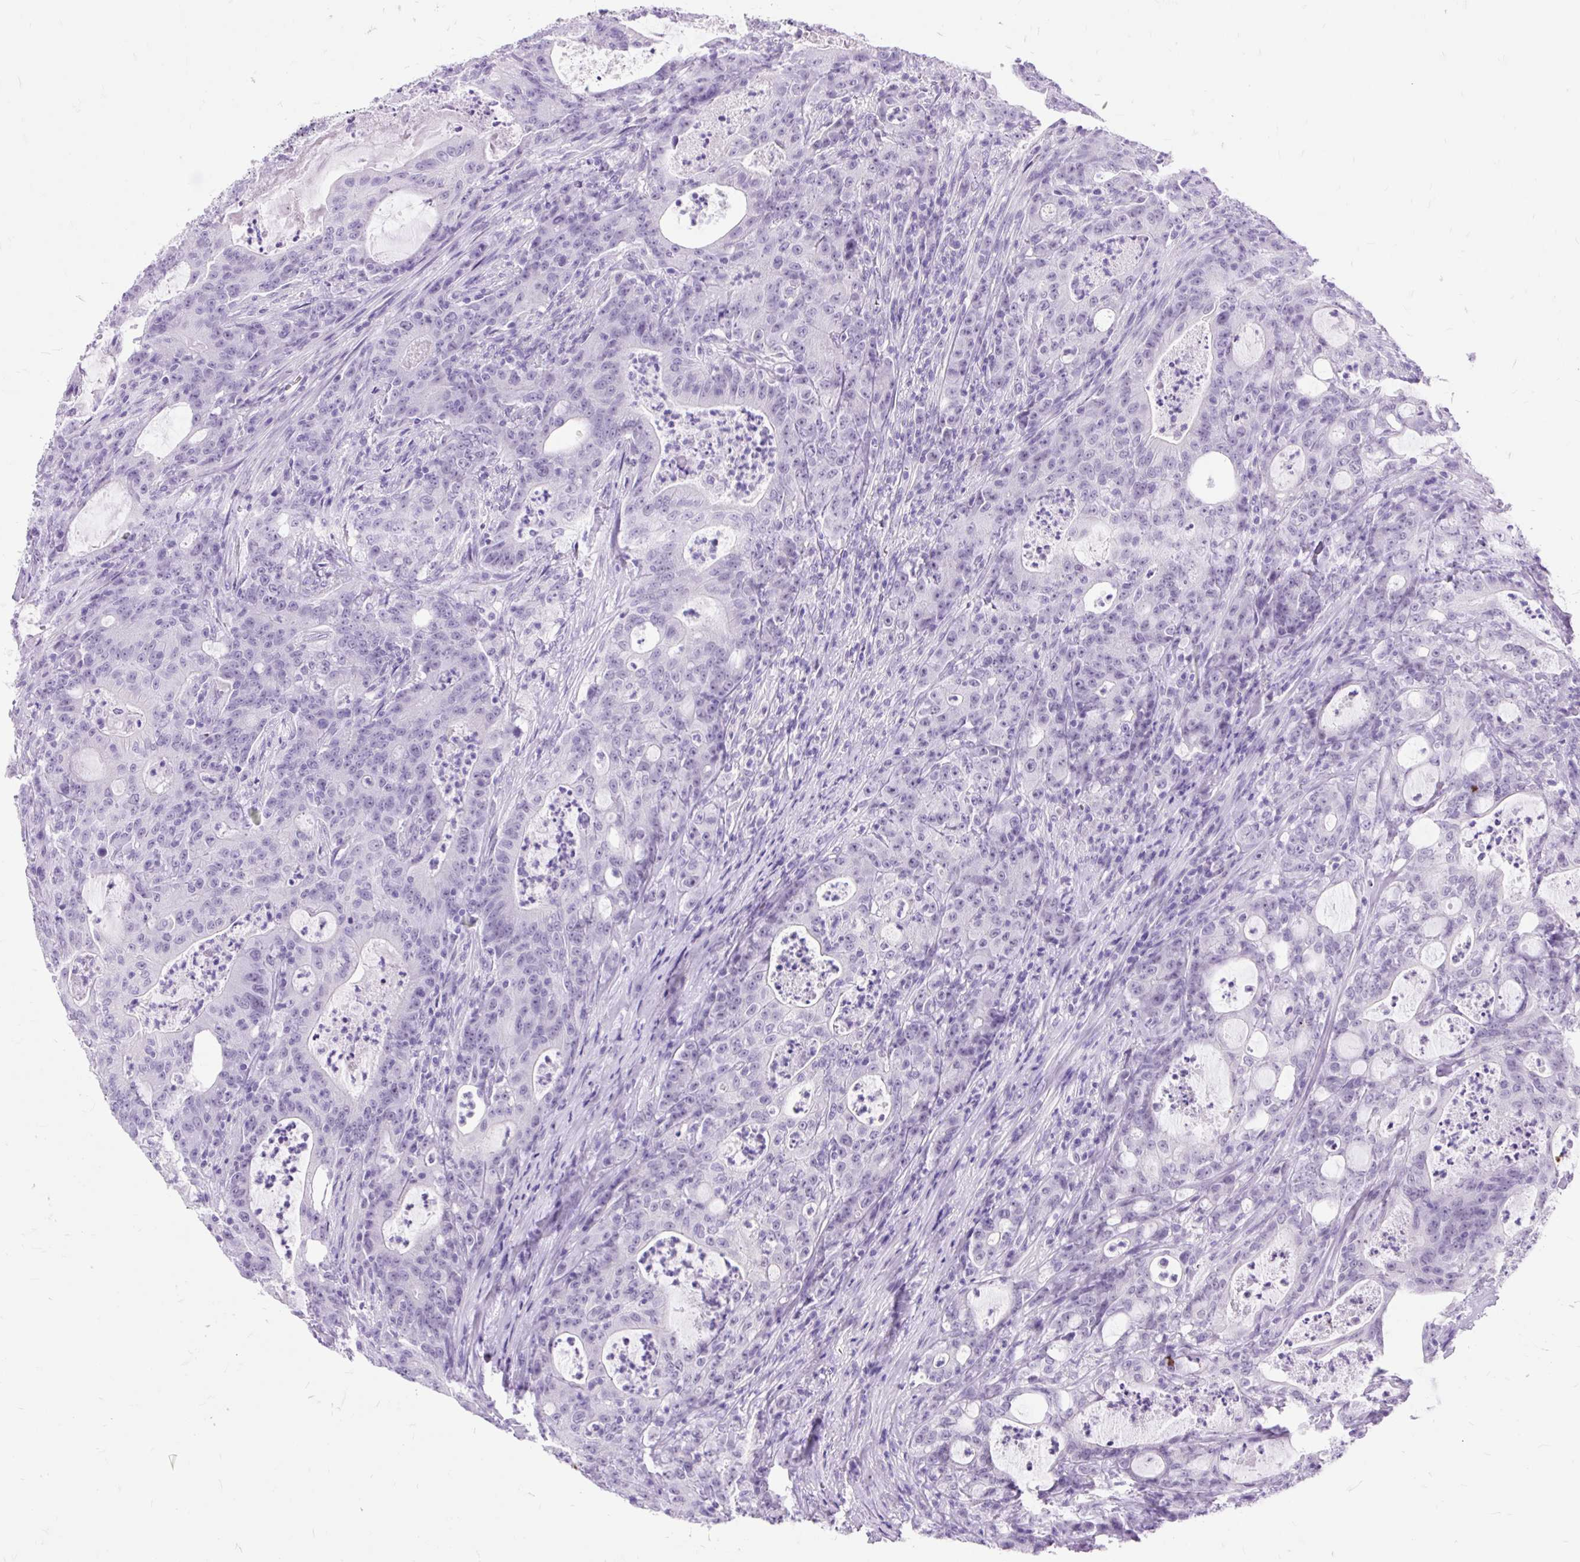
{"staining": {"intensity": "negative", "quantity": "none", "location": "none"}, "tissue": "colorectal cancer", "cell_type": "Tumor cells", "image_type": "cancer", "snomed": [{"axis": "morphology", "description": "Adenocarcinoma, NOS"}, {"axis": "topography", "description": "Colon"}], "caption": "Micrograph shows no protein staining in tumor cells of colorectal cancer tissue. (DAB immunohistochemistry (IHC) visualized using brightfield microscopy, high magnification).", "gene": "SCGB1A1", "patient": {"sex": "male", "age": 83}}